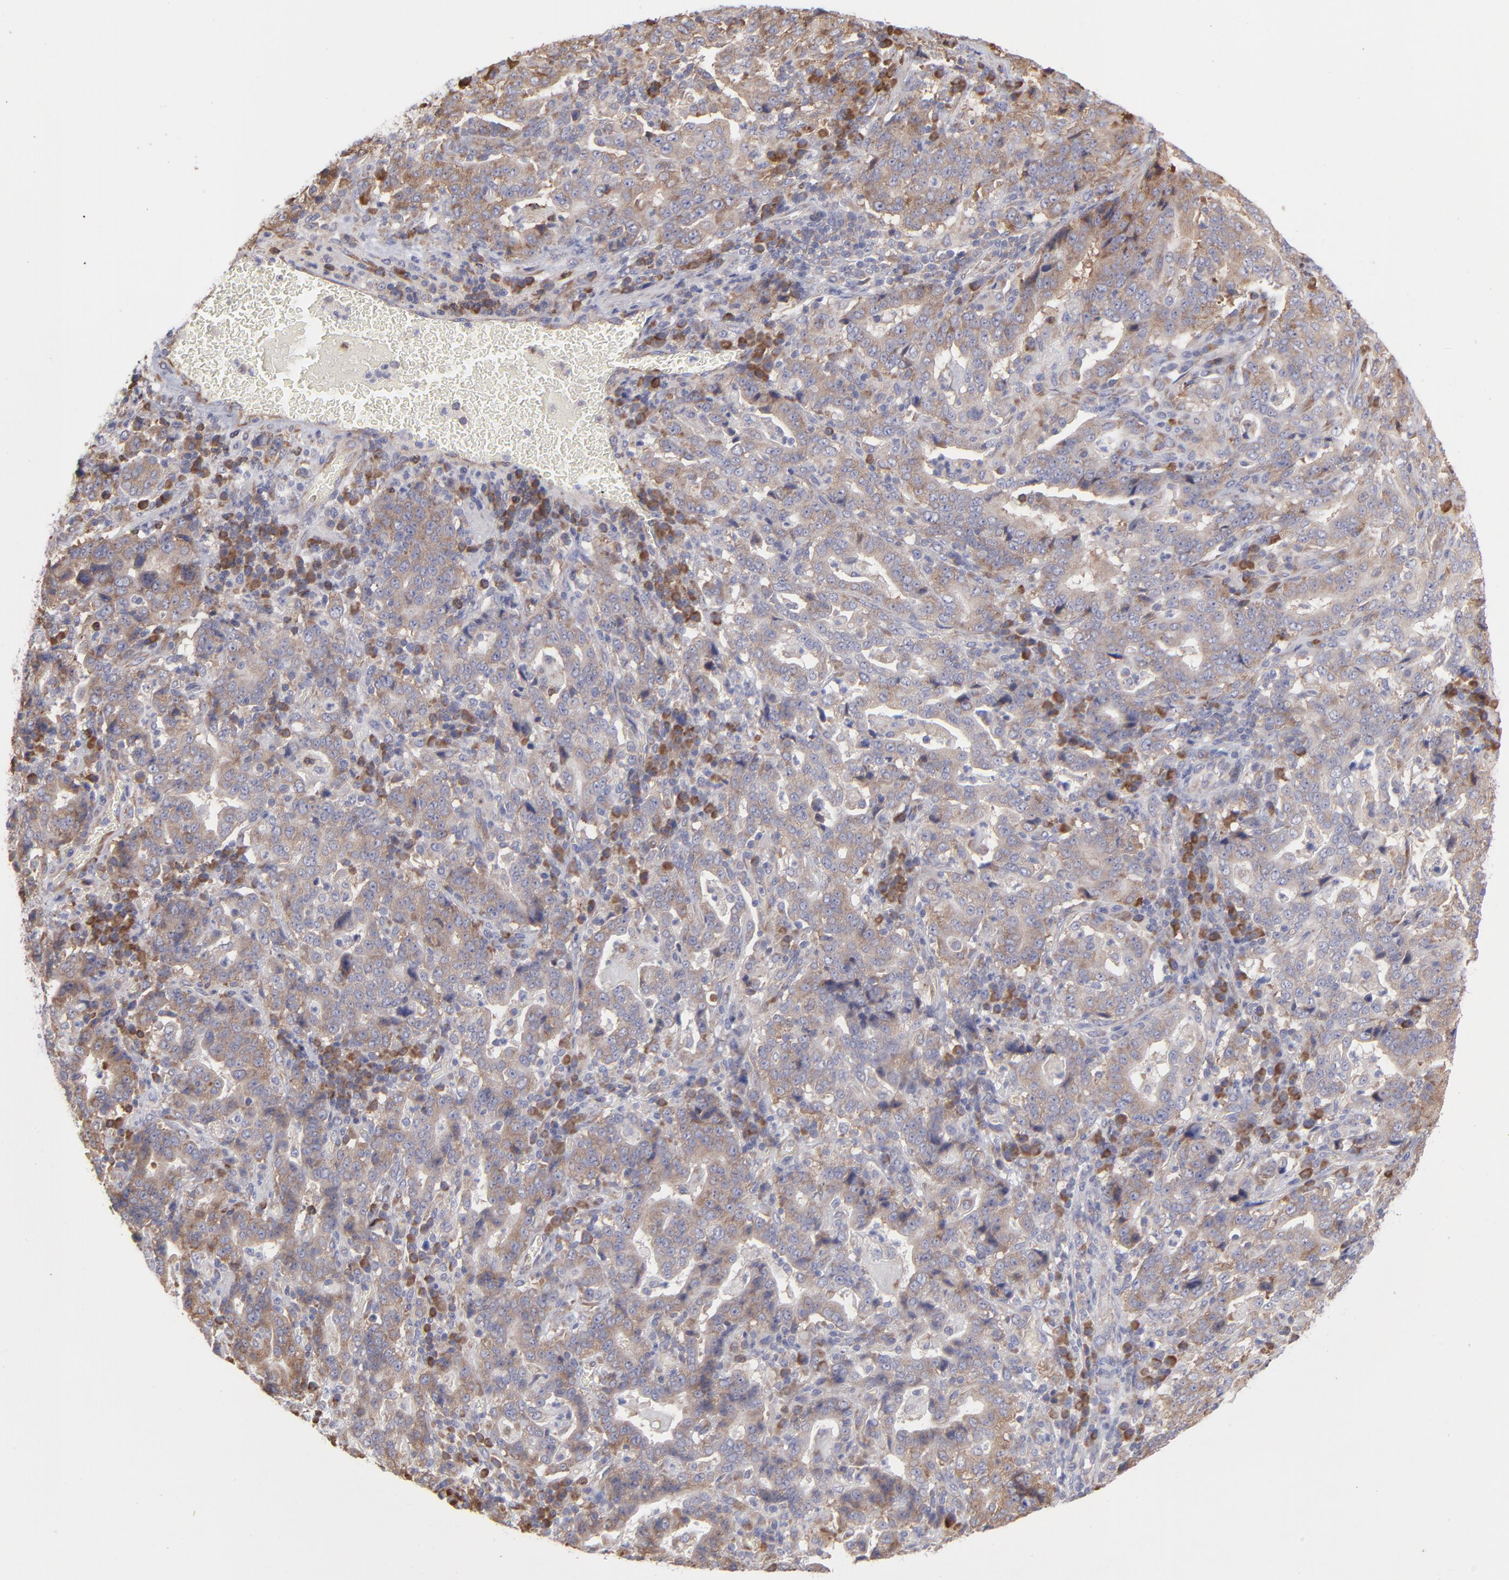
{"staining": {"intensity": "weak", "quantity": "25%-75%", "location": "cytoplasmic/membranous"}, "tissue": "stomach cancer", "cell_type": "Tumor cells", "image_type": "cancer", "snomed": [{"axis": "morphology", "description": "Normal tissue, NOS"}, {"axis": "morphology", "description": "Adenocarcinoma, NOS"}, {"axis": "topography", "description": "Stomach, upper"}, {"axis": "topography", "description": "Stomach"}], "caption": "The image shows staining of adenocarcinoma (stomach), revealing weak cytoplasmic/membranous protein staining (brown color) within tumor cells.", "gene": "RPLP0", "patient": {"sex": "male", "age": 59}}